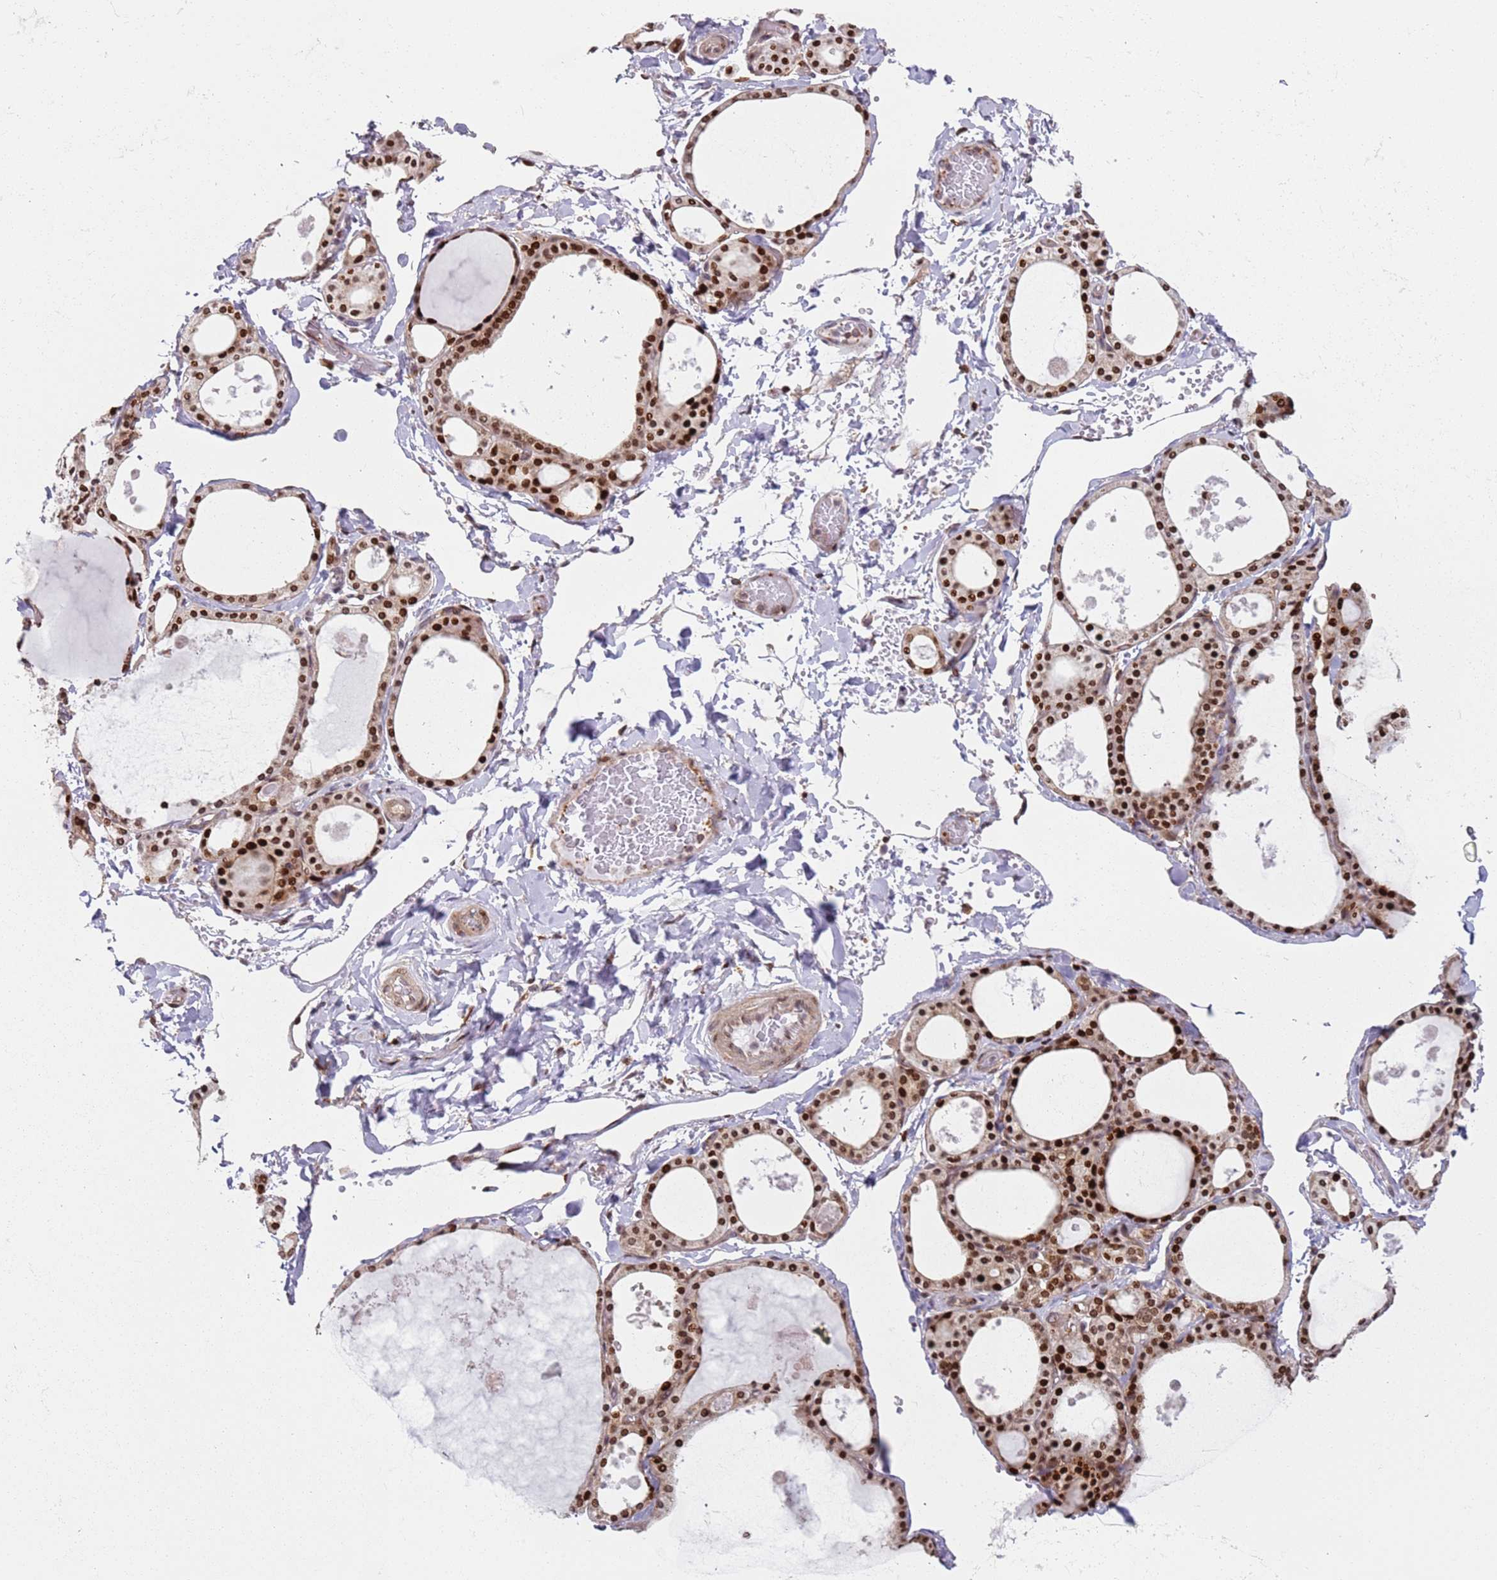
{"staining": {"intensity": "strong", "quantity": ">75%", "location": "cytoplasmic/membranous,nuclear"}, "tissue": "thyroid gland", "cell_type": "Glandular cells", "image_type": "normal", "snomed": [{"axis": "morphology", "description": "Normal tissue, NOS"}, {"axis": "topography", "description": "Thyroid gland"}], "caption": "A high amount of strong cytoplasmic/membranous,nuclear positivity is seen in approximately >75% of glandular cells in normal thyroid gland. Nuclei are stained in blue.", "gene": "HNRNPLL", "patient": {"sex": "male", "age": 56}}